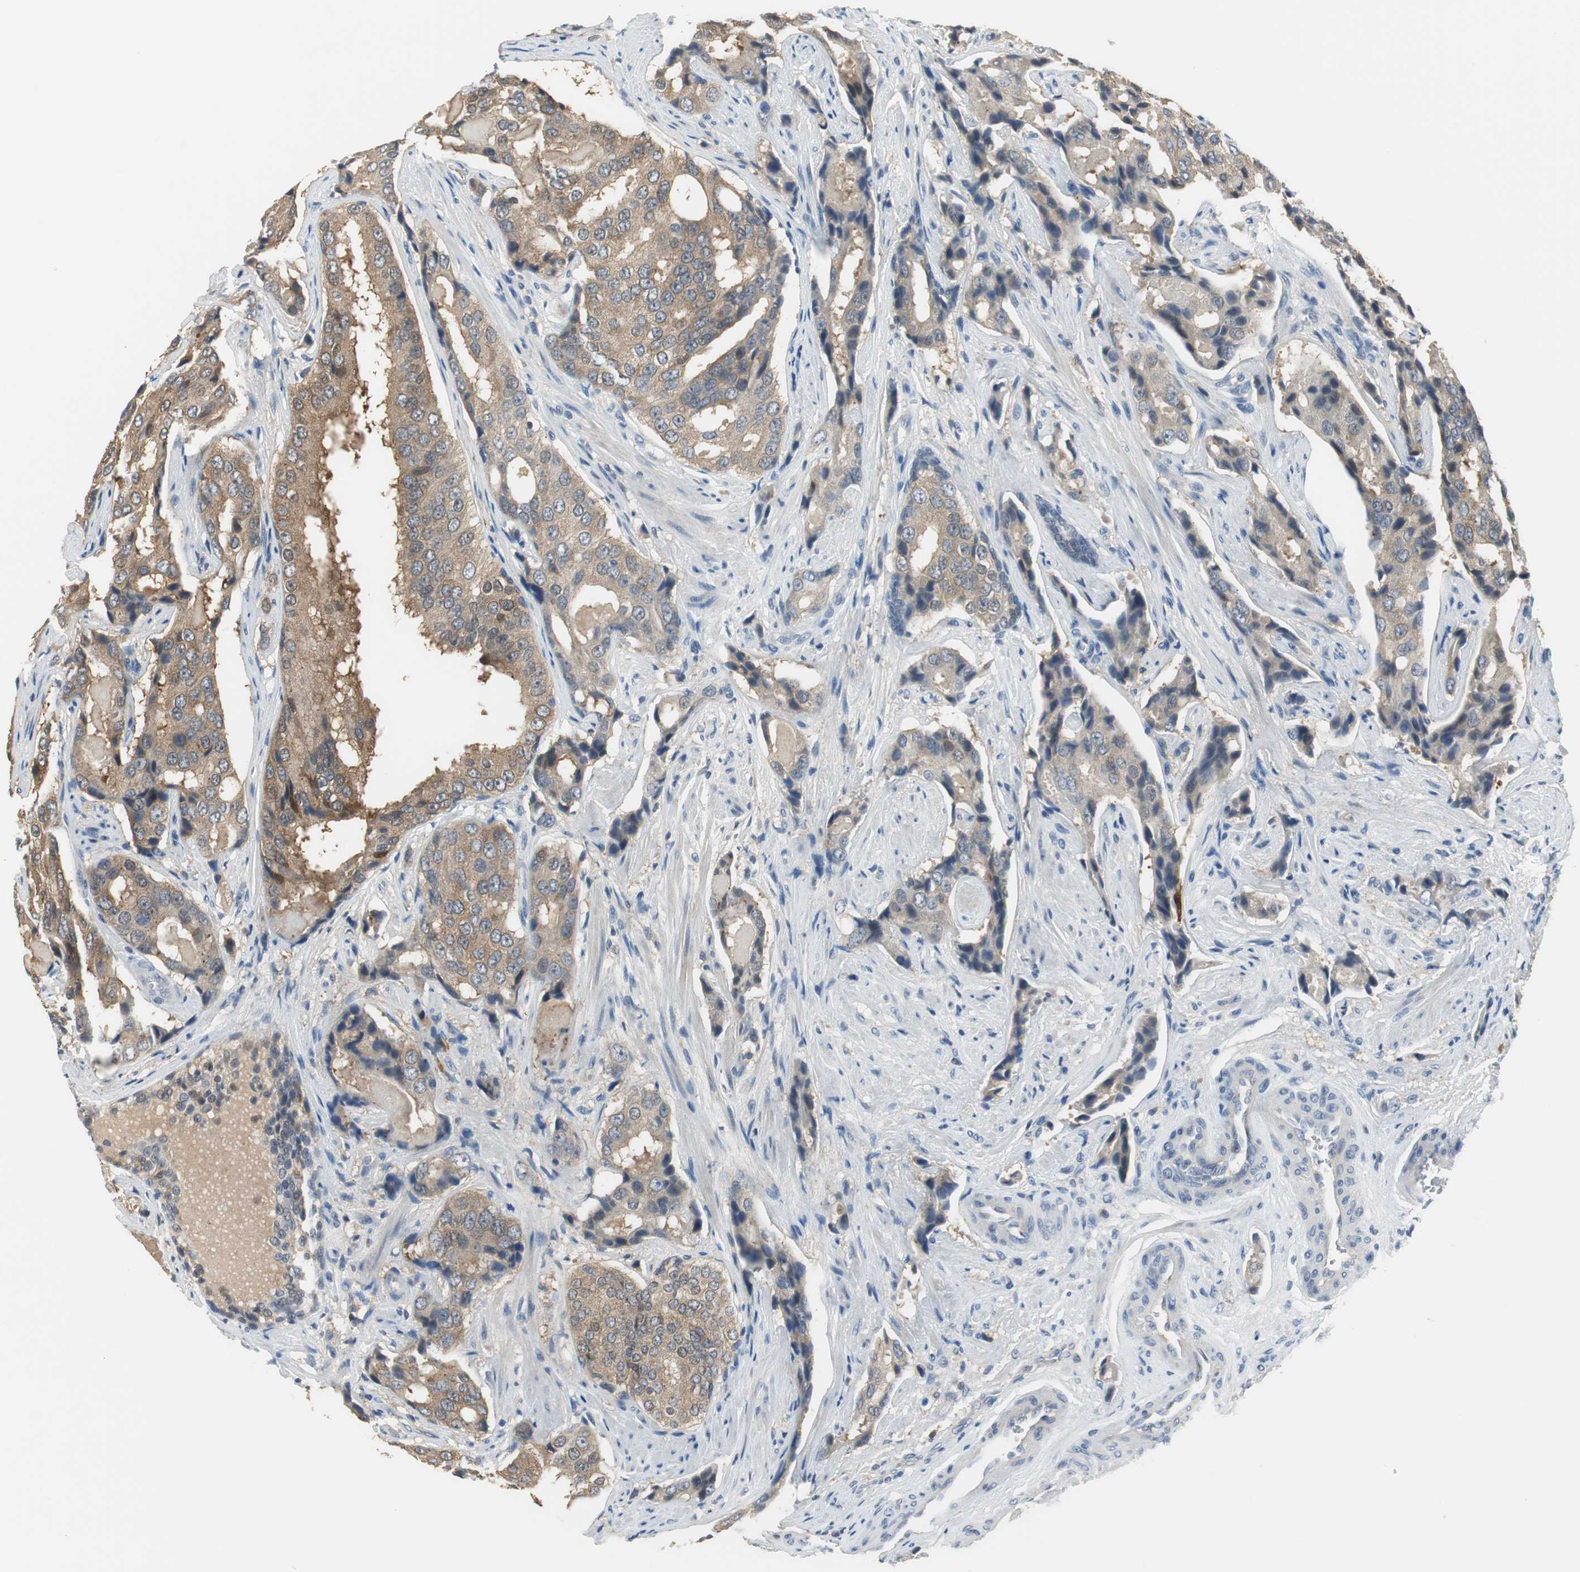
{"staining": {"intensity": "weak", "quantity": ">75%", "location": "cytoplasmic/membranous"}, "tissue": "prostate cancer", "cell_type": "Tumor cells", "image_type": "cancer", "snomed": [{"axis": "morphology", "description": "Adenocarcinoma, High grade"}, {"axis": "topography", "description": "Prostate"}], "caption": "This image displays immunohistochemistry (IHC) staining of human prostate cancer, with low weak cytoplasmic/membranous staining in about >75% of tumor cells.", "gene": "MSTO1", "patient": {"sex": "male", "age": 58}}